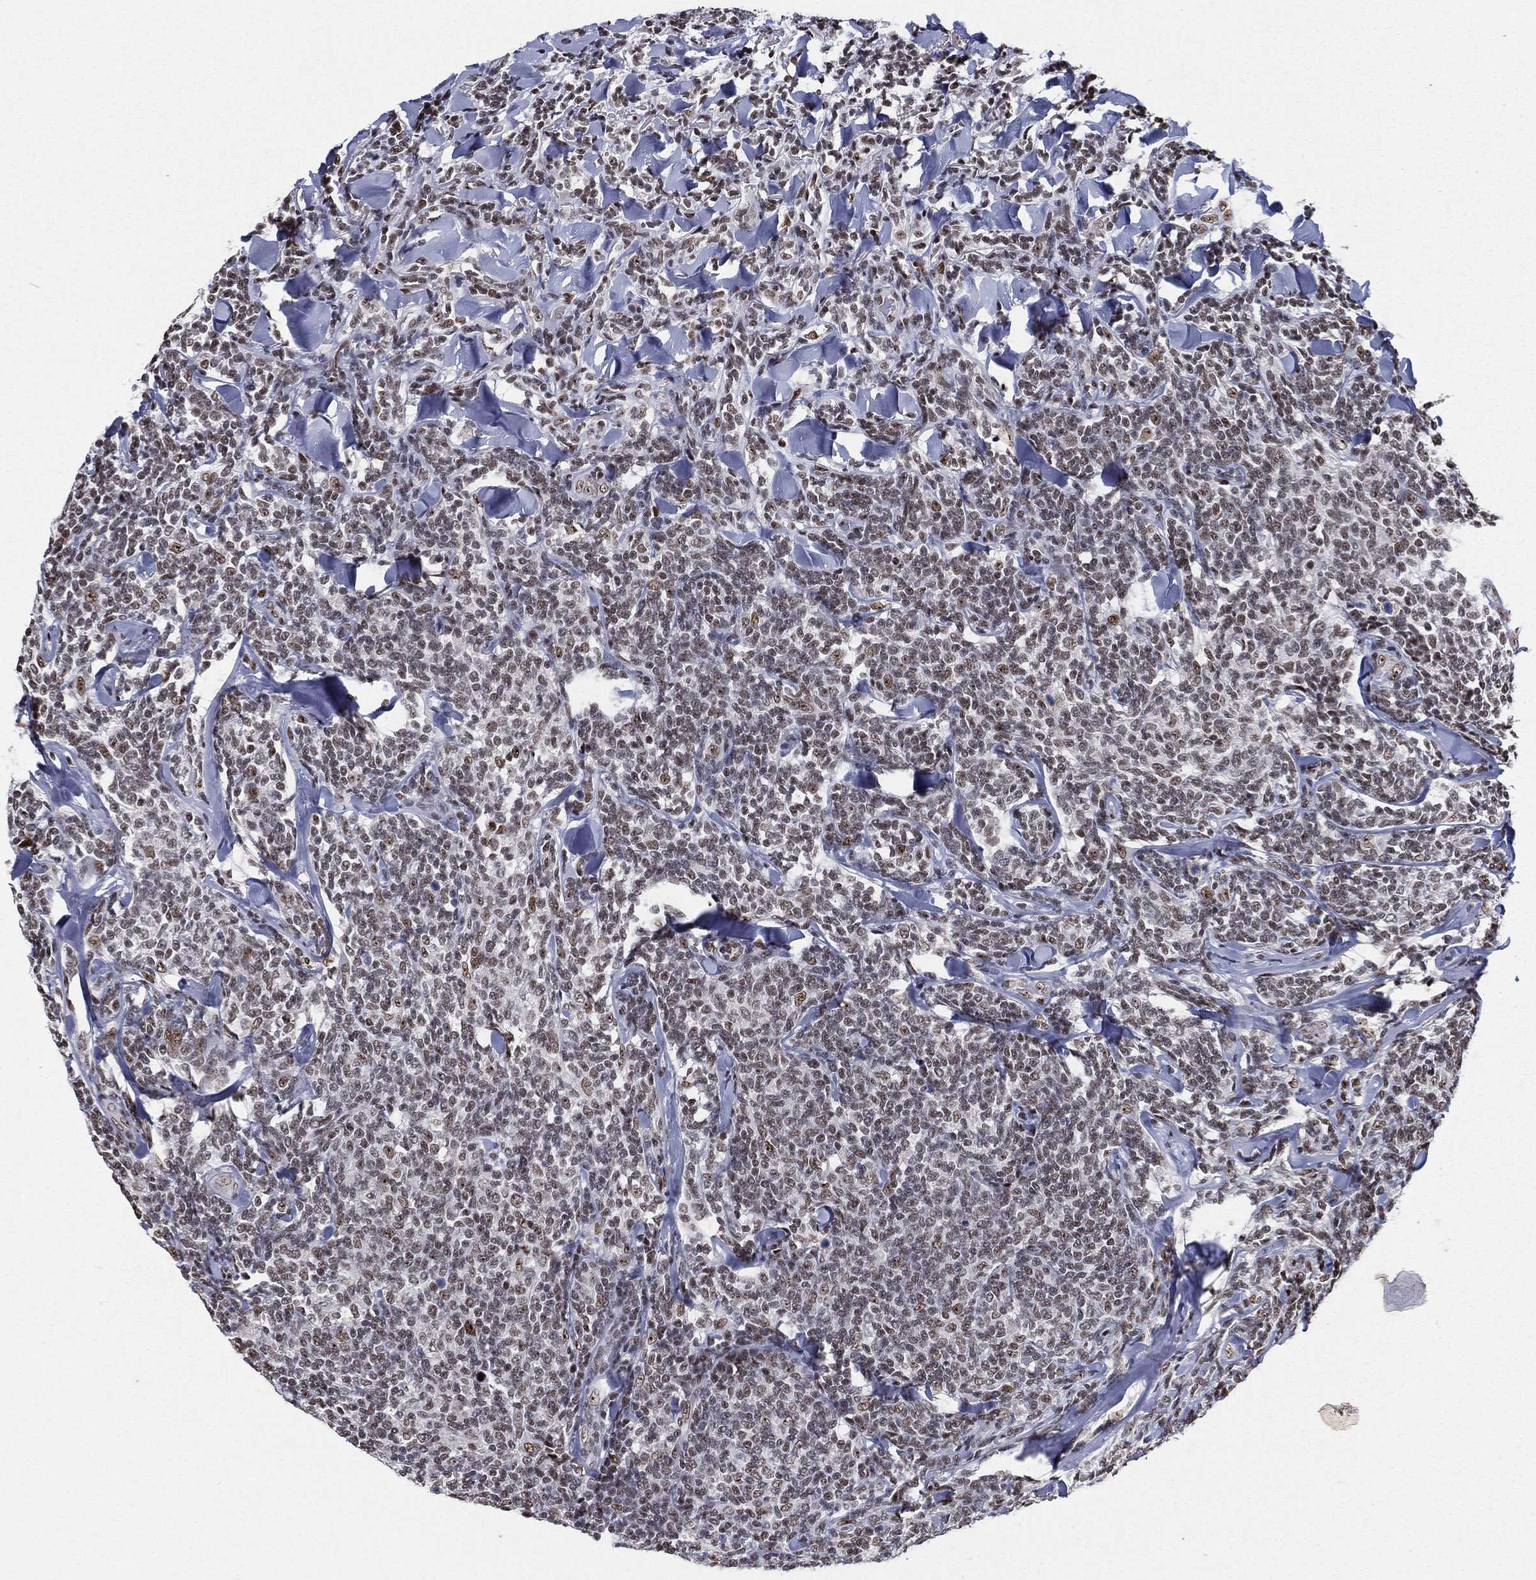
{"staining": {"intensity": "weak", "quantity": "25%-75%", "location": "nuclear"}, "tissue": "lymphoma", "cell_type": "Tumor cells", "image_type": "cancer", "snomed": [{"axis": "morphology", "description": "Malignant lymphoma, non-Hodgkin's type, Low grade"}, {"axis": "topography", "description": "Lymph node"}], "caption": "Immunohistochemical staining of human low-grade malignant lymphoma, non-Hodgkin's type exhibits low levels of weak nuclear staining in about 25%-75% of tumor cells.", "gene": "DDX27", "patient": {"sex": "female", "age": 56}}